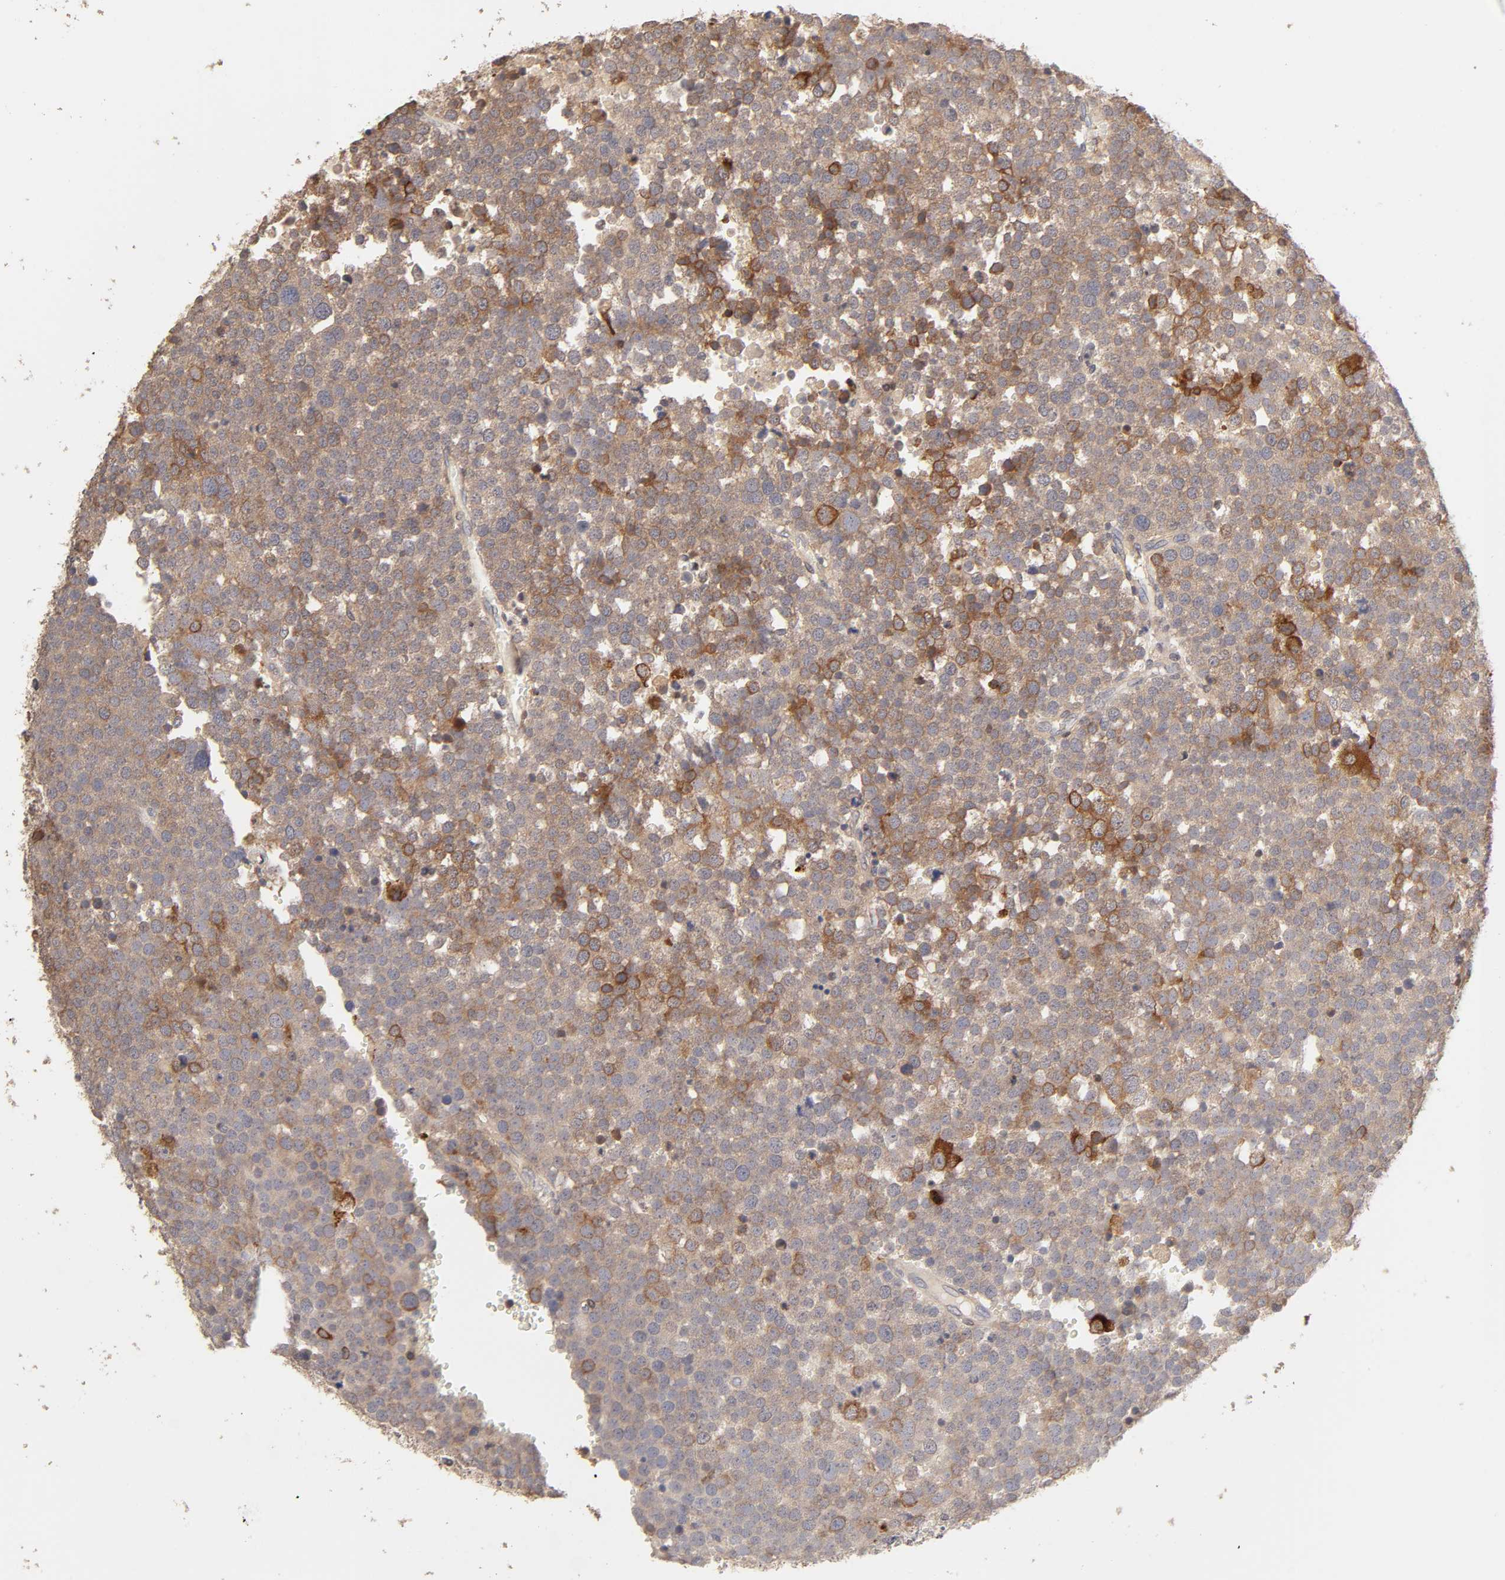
{"staining": {"intensity": "strong", "quantity": "<25%", "location": "cytoplasmic/membranous"}, "tissue": "testis cancer", "cell_type": "Tumor cells", "image_type": "cancer", "snomed": [{"axis": "morphology", "description": "Seminoma, NOS"}, {"axis": "topography", "description": "Testis"}], "caption": "Protein staining displays strong cytoplasmic/membranous positivity in about <25% of tumor cells in seminoma (testis).", "gene": "AP1G2", "patient": {"sex": "male", "age": 71}}